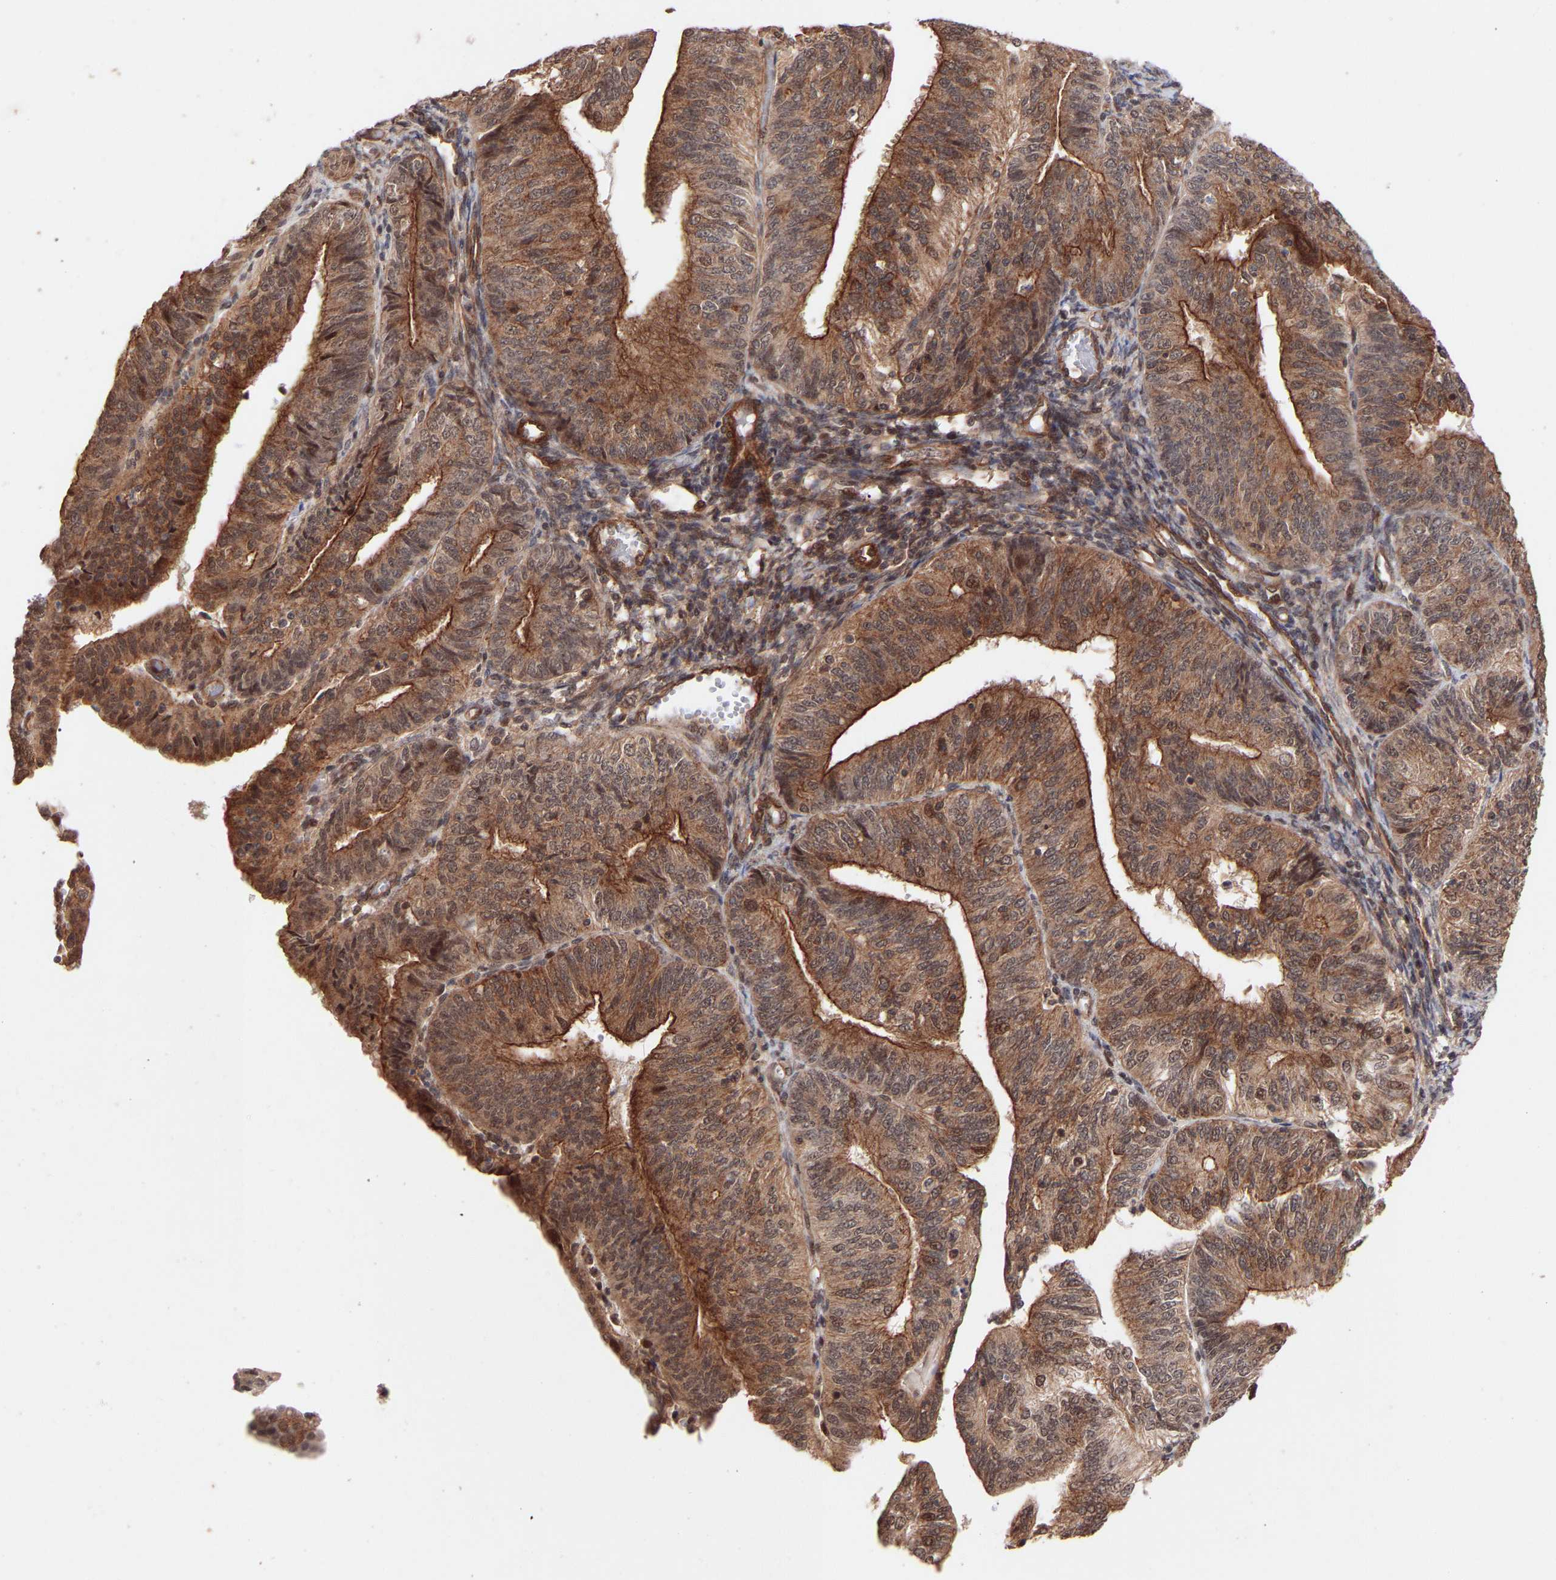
{"staining": {"intensity": "moderate", "quantity": ">75%", "location": "cytoplasmic/membranous,nuclear"}, "tissue": "endometrial cancer", "cell_type": "Tumor cells", "image_type": "cancer", "snomed": [{"axis": "morphology", "description": "Adenocarcinoma, NOS"}, {"axis": "topography", "description": "Endometrium"}], "caption": "Immunohistochemical staining of human endometrial cancer (adenocarcinoma) demonstrates medium levels of moderate cytoplasmic/membranous and nuclear protein staining in about >75% of tumor cells.", "gene": "PDLIM5", "patient": {"sex": "female", "age": 58}}